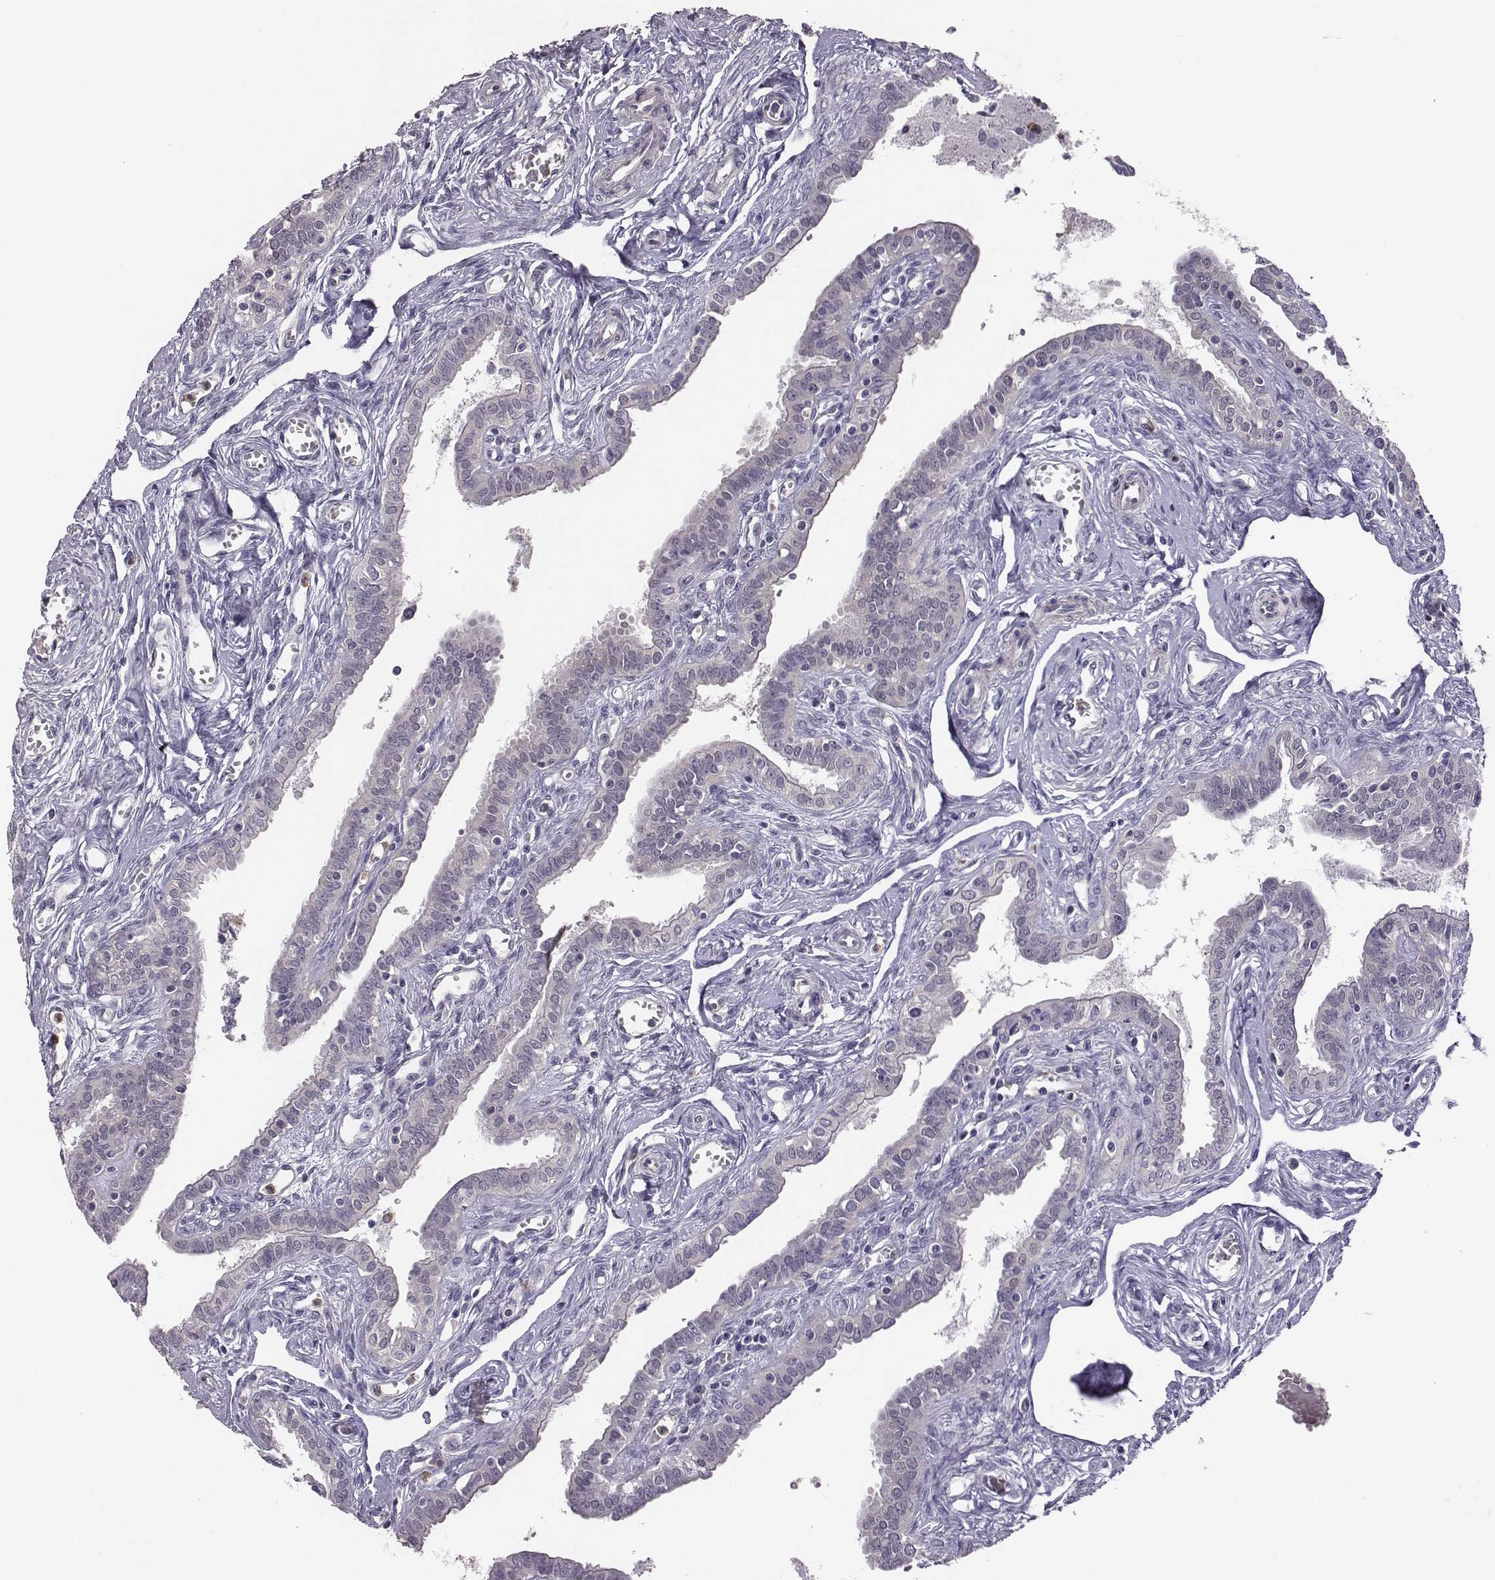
{"staining": {"intensity": "negative", "quantity": "none", "location": "none"}, "tissue": "fallopian tube", "cell_type": "Glandular cells", "image_type": "normal", "snomed": [{"axis": "morphology", "description": "Normal tissue, NOS"}, {"axis": "morphology", "description": "Carcinoma, endometroid"}, {"axis": "topography", "description": "Fallopian tube"}, {"axis": "topography", "description": "Ovary"}], "caption": "Histopathology image shows no significant protein expression in glandular cells of unremarkable fallopian tube.", "gene": "KMO", "patient": {"sex": "female", "age": 42}}